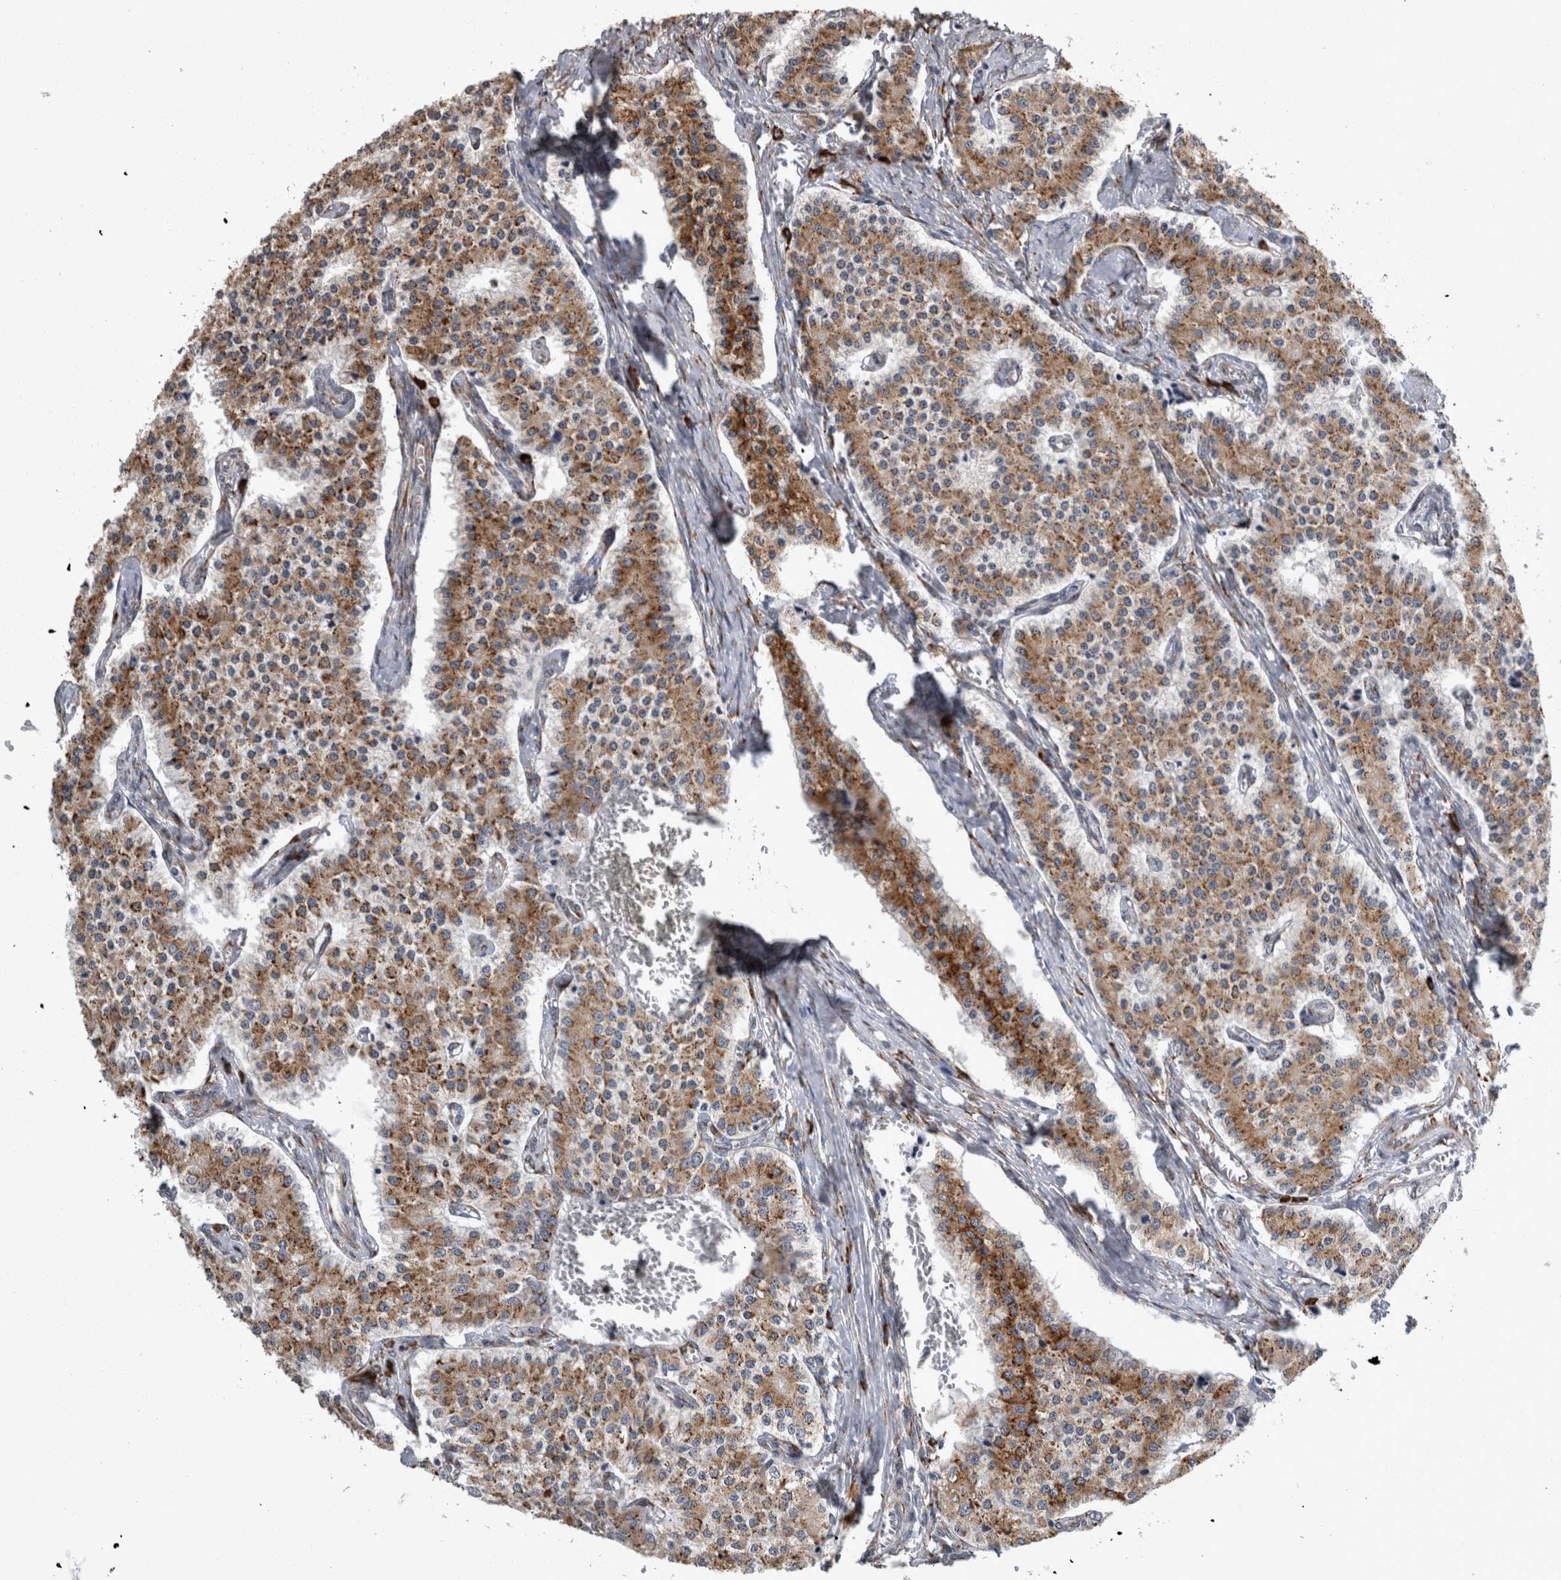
{"staining": {"intensity": "moderate", "quantity": ">75%", "location": "cytoplasmic/membranous"}, "tissue": "carcinoid", "cell_type": "Tumor cells", "image_type": "cancer", "snomed": [{"axis": "morphology", "description": "Carcinoid, malignant, NOS"}, {"axis": "topography", "description": "Colon"}], "caption": "Immunohistochemical staining of malignant carcinoid demonstrates medium levels of moderate cytoplasmic/membranous positivity in about >75% of tumor cells.", "gene": "FHIP2B", "patient": {"sex": "female", "age": 52}}